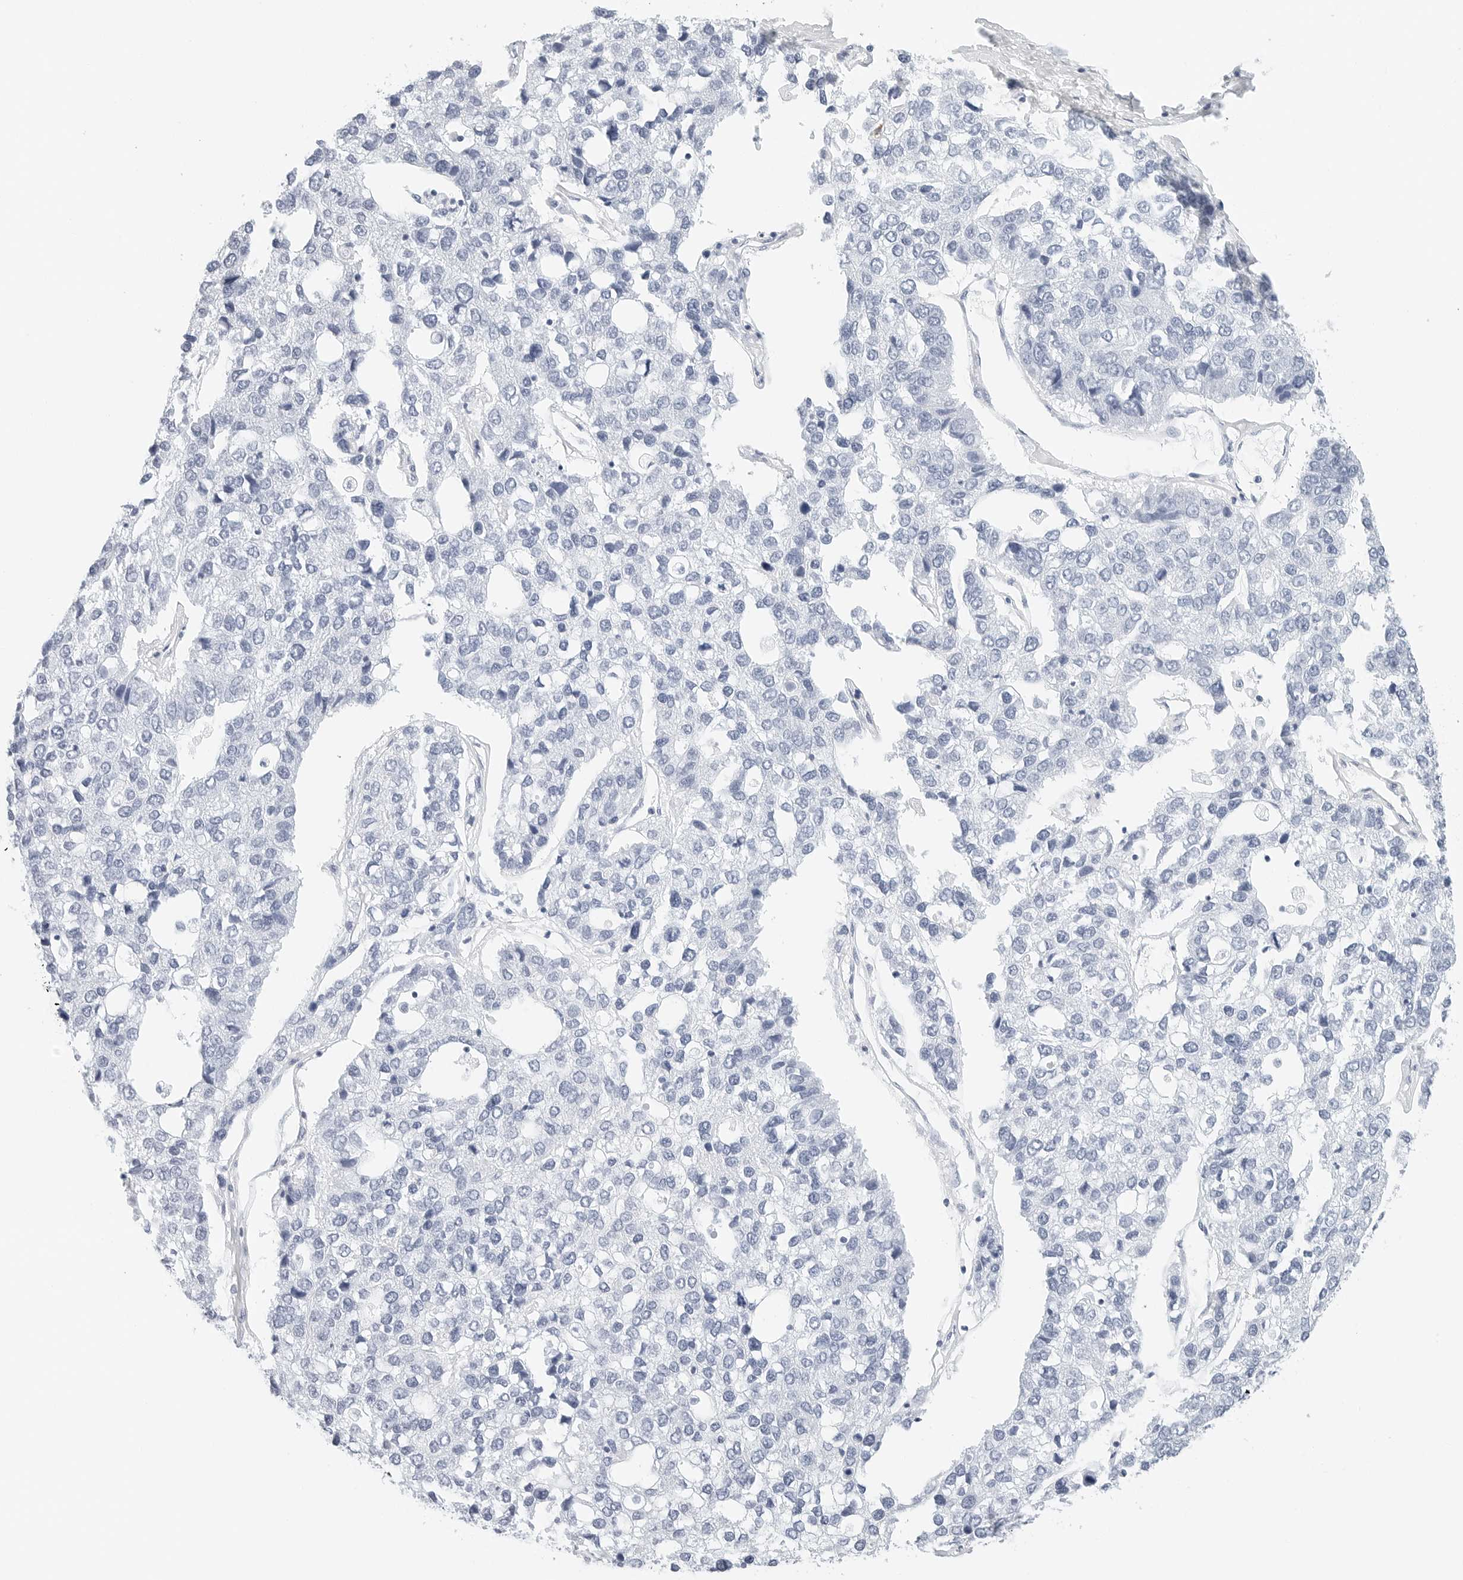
{"staining": {"intensity": "negative", "quantity": "none", "location": "none"}, "tissue": "pancreatic cancer", "cell_type": "Tumor cells", "image_type": "cancer", "snomed": [{"axis": "morphology", "description": "Adenocarcinoma, NOS"}, {"axis": "topography", "description": "Pancreas"}], "caption": "High power microscopy micrograph of an IHC histopathology image of adenocarcinoma (pancreatic), revealing no significant staining in tumor cells.", "gene": "CD22", "patient": {"sex": "female", "age": 61}}